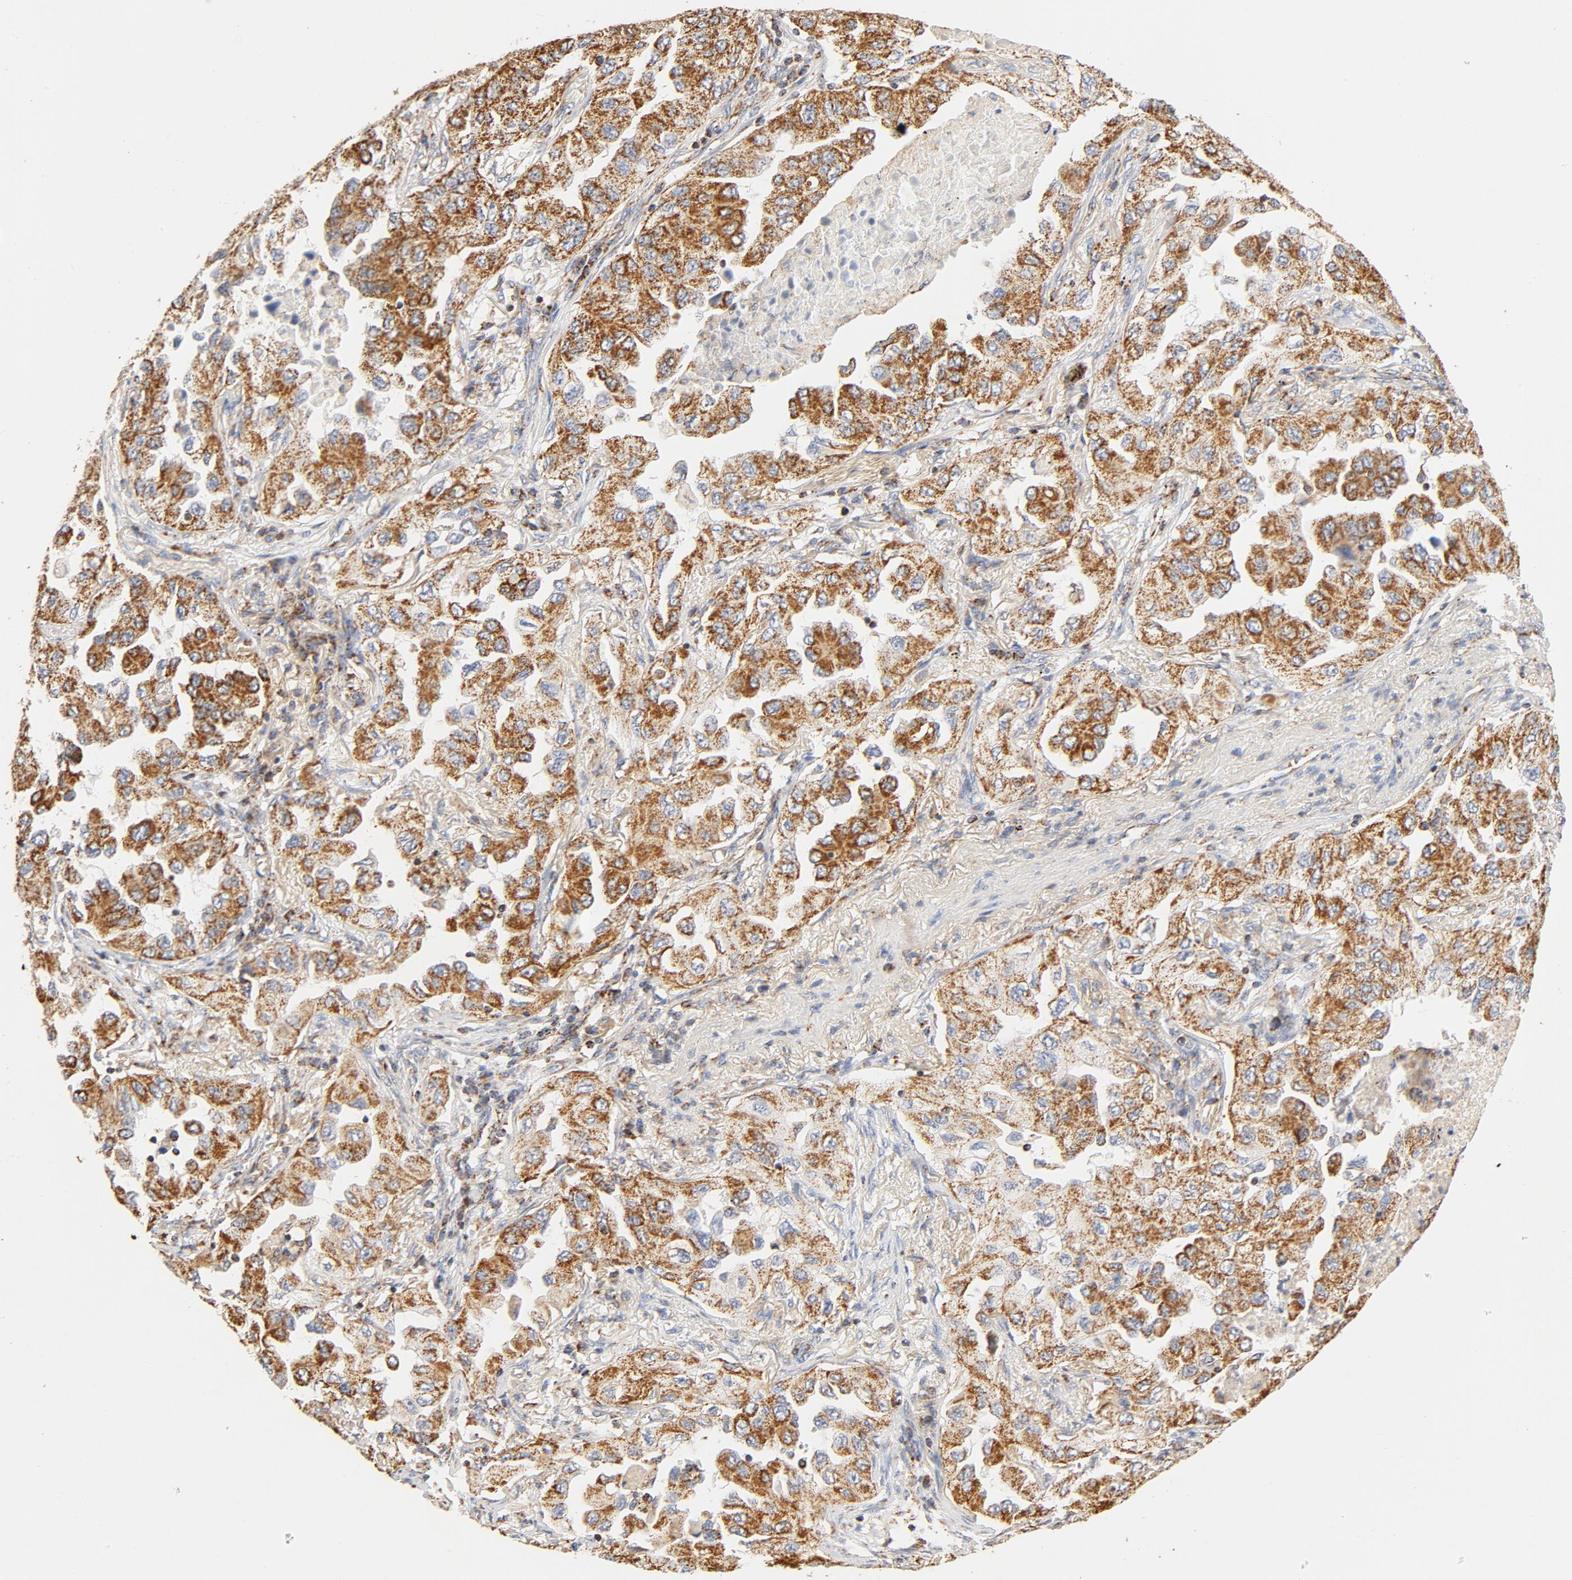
{"staining": {"intensity": "moderate", "quantity": ">75%", "location": "cytoplasmic/membranous"}, "tissue": "lung cancer", "cell_type": "Tumor cells", "image_type": "cancer", "snomed": [{"axis": "morphology", "description": "Adenocarcinoma, NOS"}, {"axis": "topography", "description": "Lung"}], "caption": "Tumor cells display medium levels of moderate cytoplasmic/membranous expression in about >75% of cells in lung adenocarcinoma.", "gene": "COX4I1", "patient": {"sex": "female", "age": 65}}